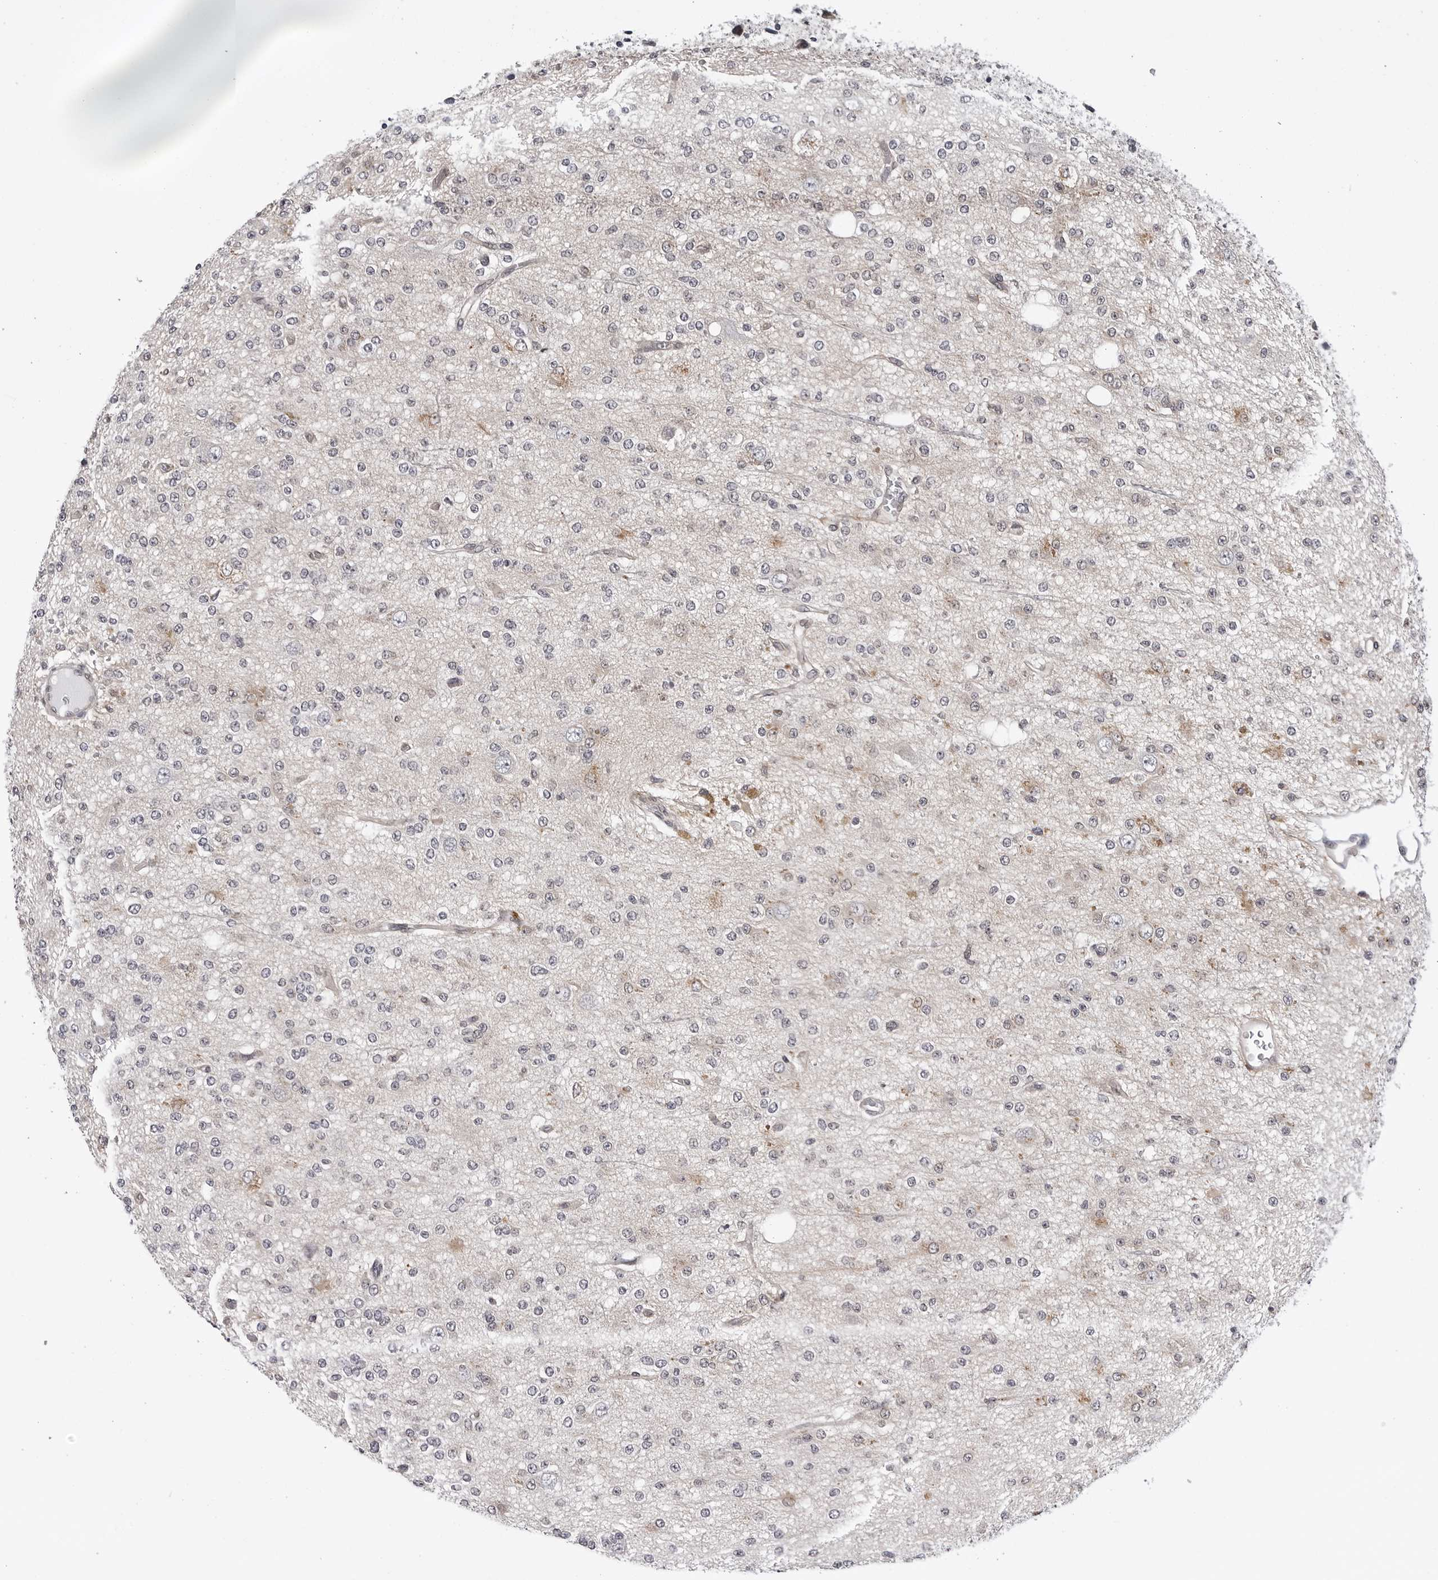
{"staining": {"intensity": "negative", "quantity": "none", "location": "none"}, "tissue": "glioma", "cell_type": "Tumor cells", "image_type": "cancer", "snomed": [{"axis": "morphology", "description": "Glioma, malignant, Low grade"}, {"axis": "topography", "description": "Brain"}], "caption": "Tumor cells show no significant expression in glioma.", "gene": "KIAA1614", "patient": {"sex": "male", "age": 38}}